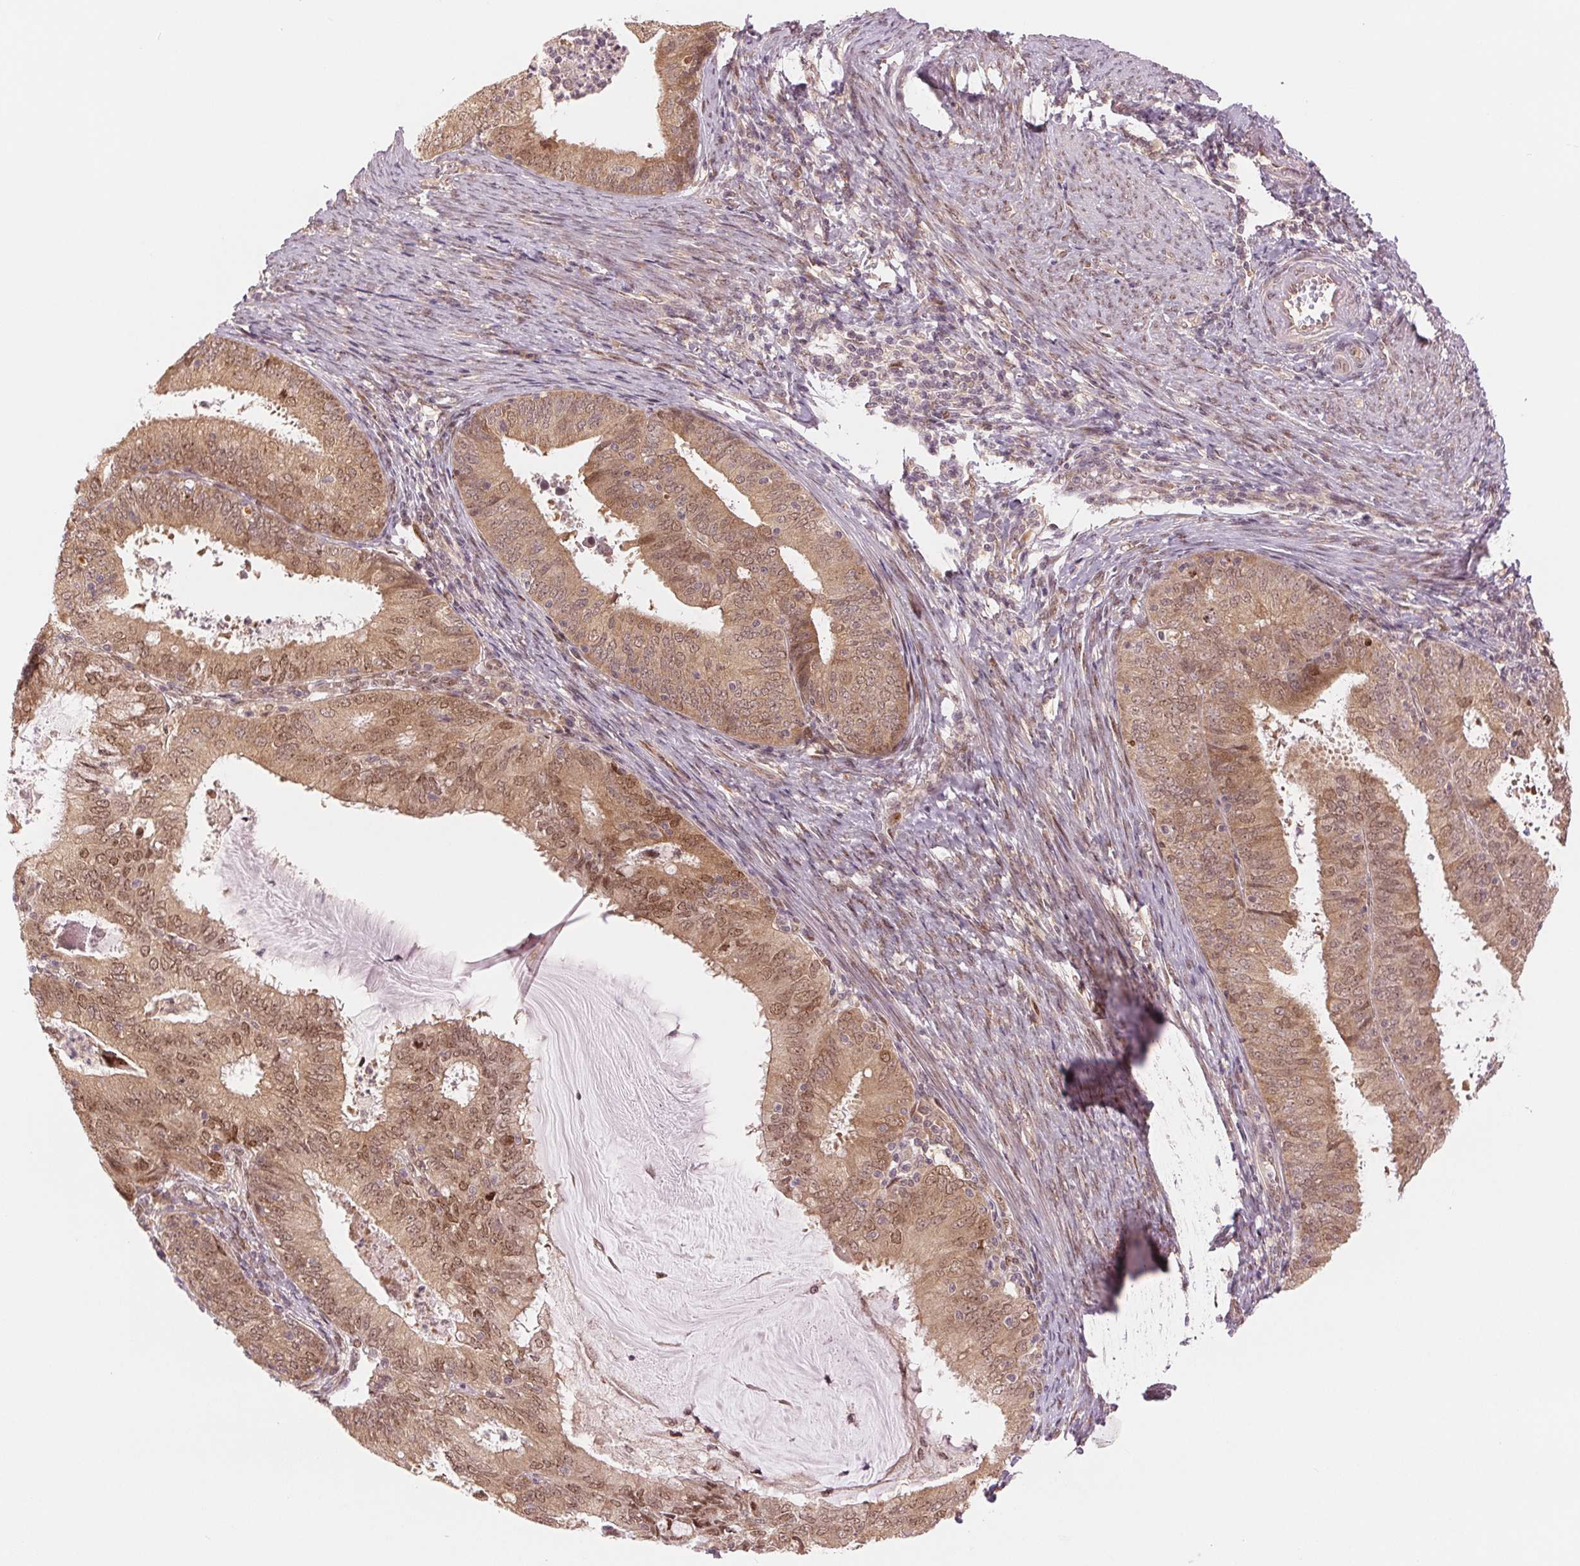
{"staining": {"intensity": "moderate", "quantity": ">75%", "location": "cytoplasmic/membranous,nuclear"}, "tissue": "endometrial cancer", "cell_type": "Tumor cells", "image_type": "cancer", "snomed": [{"axis": "morphology", "description": "Adenocarcinoma, NOS"}, {"axis": "topography", "description": "Endometrium"}], "caption": "High-power microscopy captured an IHC histopathology image of endometrial cancer, revealing moderate cytoplasmic/membranous and nuclear expression in approximately >75% of tumor cells.", "gene": "ERI3", "patient": {"sex": "female", "age": 57}}